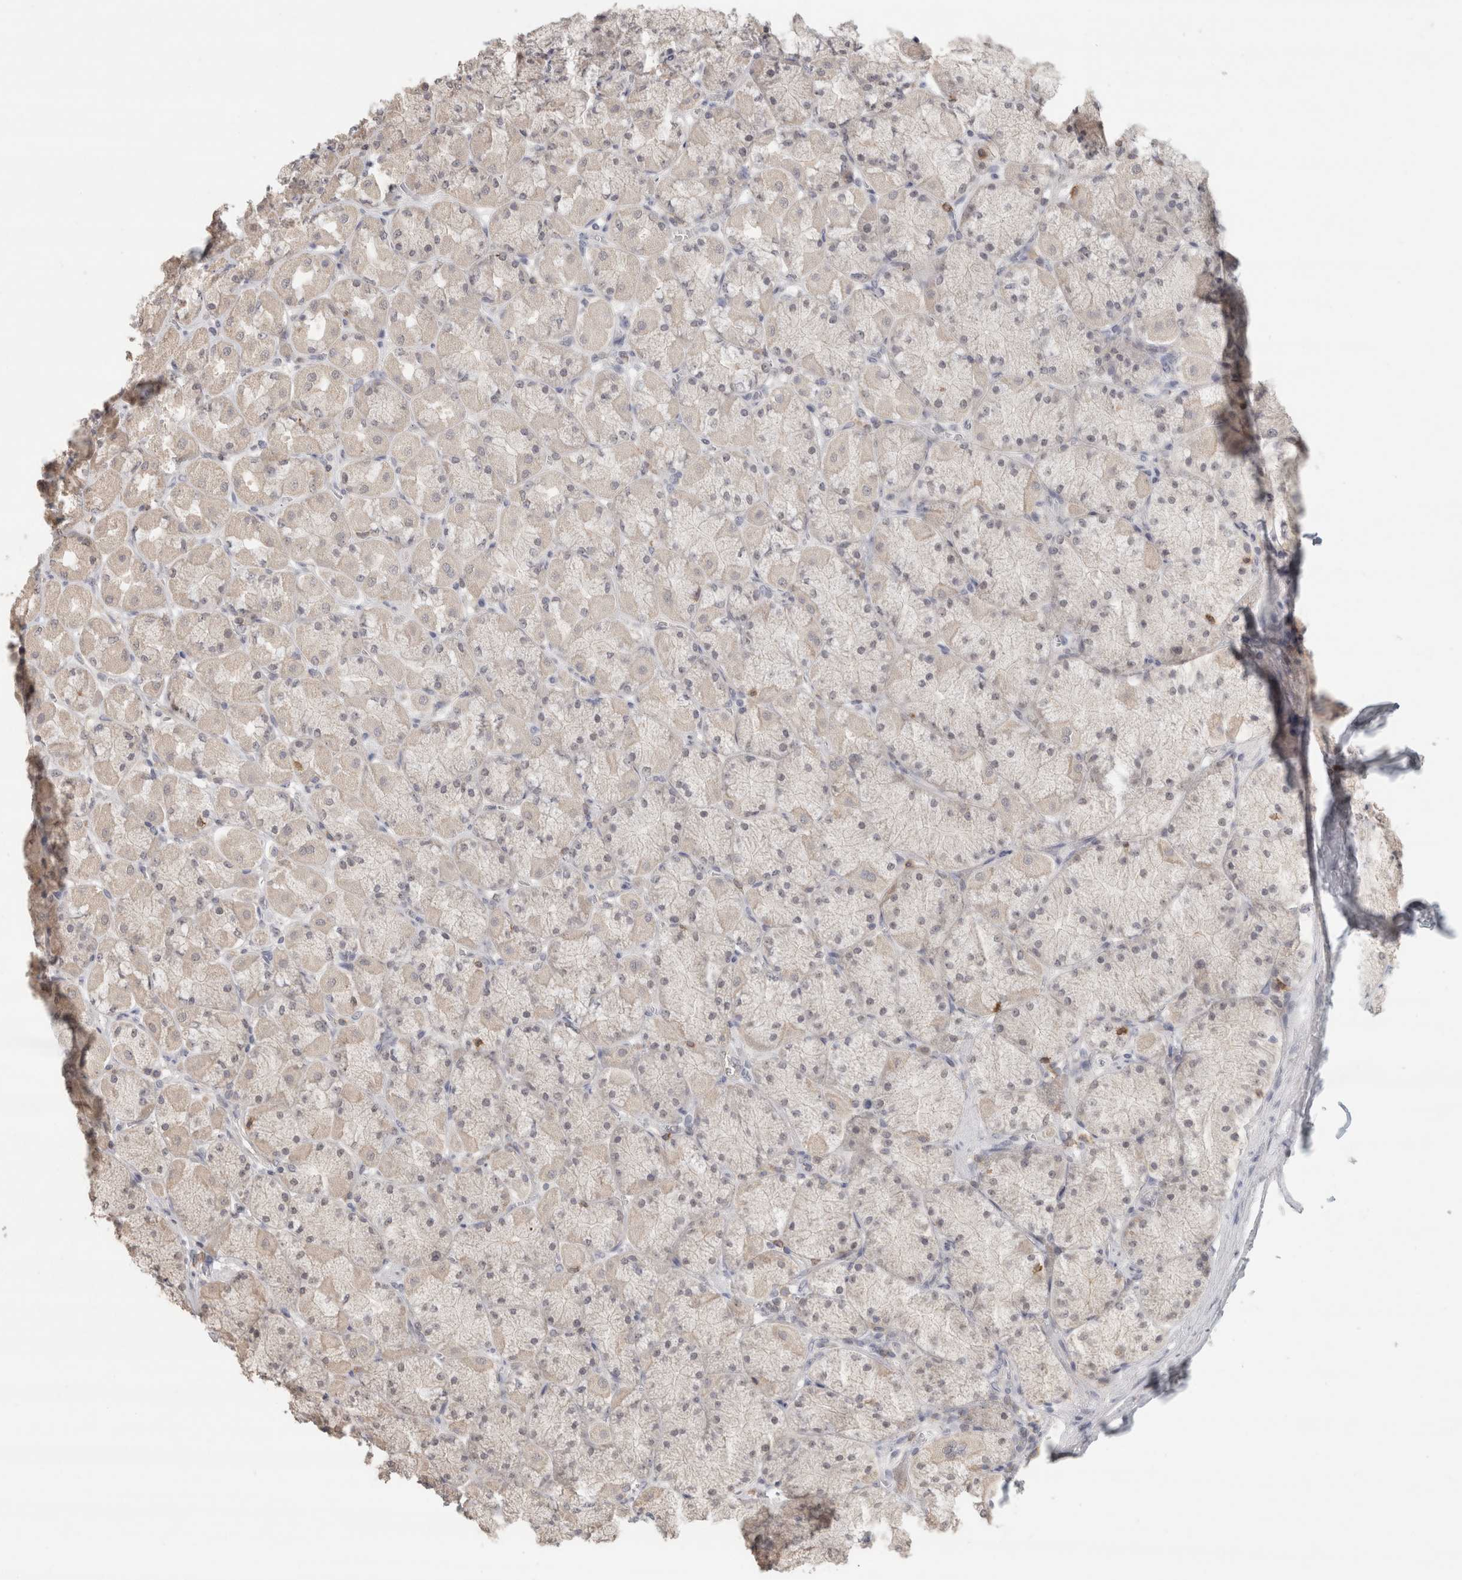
{"staining": {"intensity": "negative", "quantity": "none", "location": "none"}, "tissue": "stomach", "cell_type": "Glandular cells", "image_type": "normal", "snomed": [{"axis": "morphology", "description": "Normal tissue, NOS"}, {"axis": "topography", "description": "Stomach, upper"}], "caption": "This is a photomicrograph of IHC staining of unremarkable stomach, which shows no expression in glandular cells. Brightfield microscopy of immunohistochemistry (IHC) stained with DAB (brown) and hematoxylin (blue), captured at high magnification.", "gene": "TRAT1", "patient": {"sex": "female", "age": 56}}